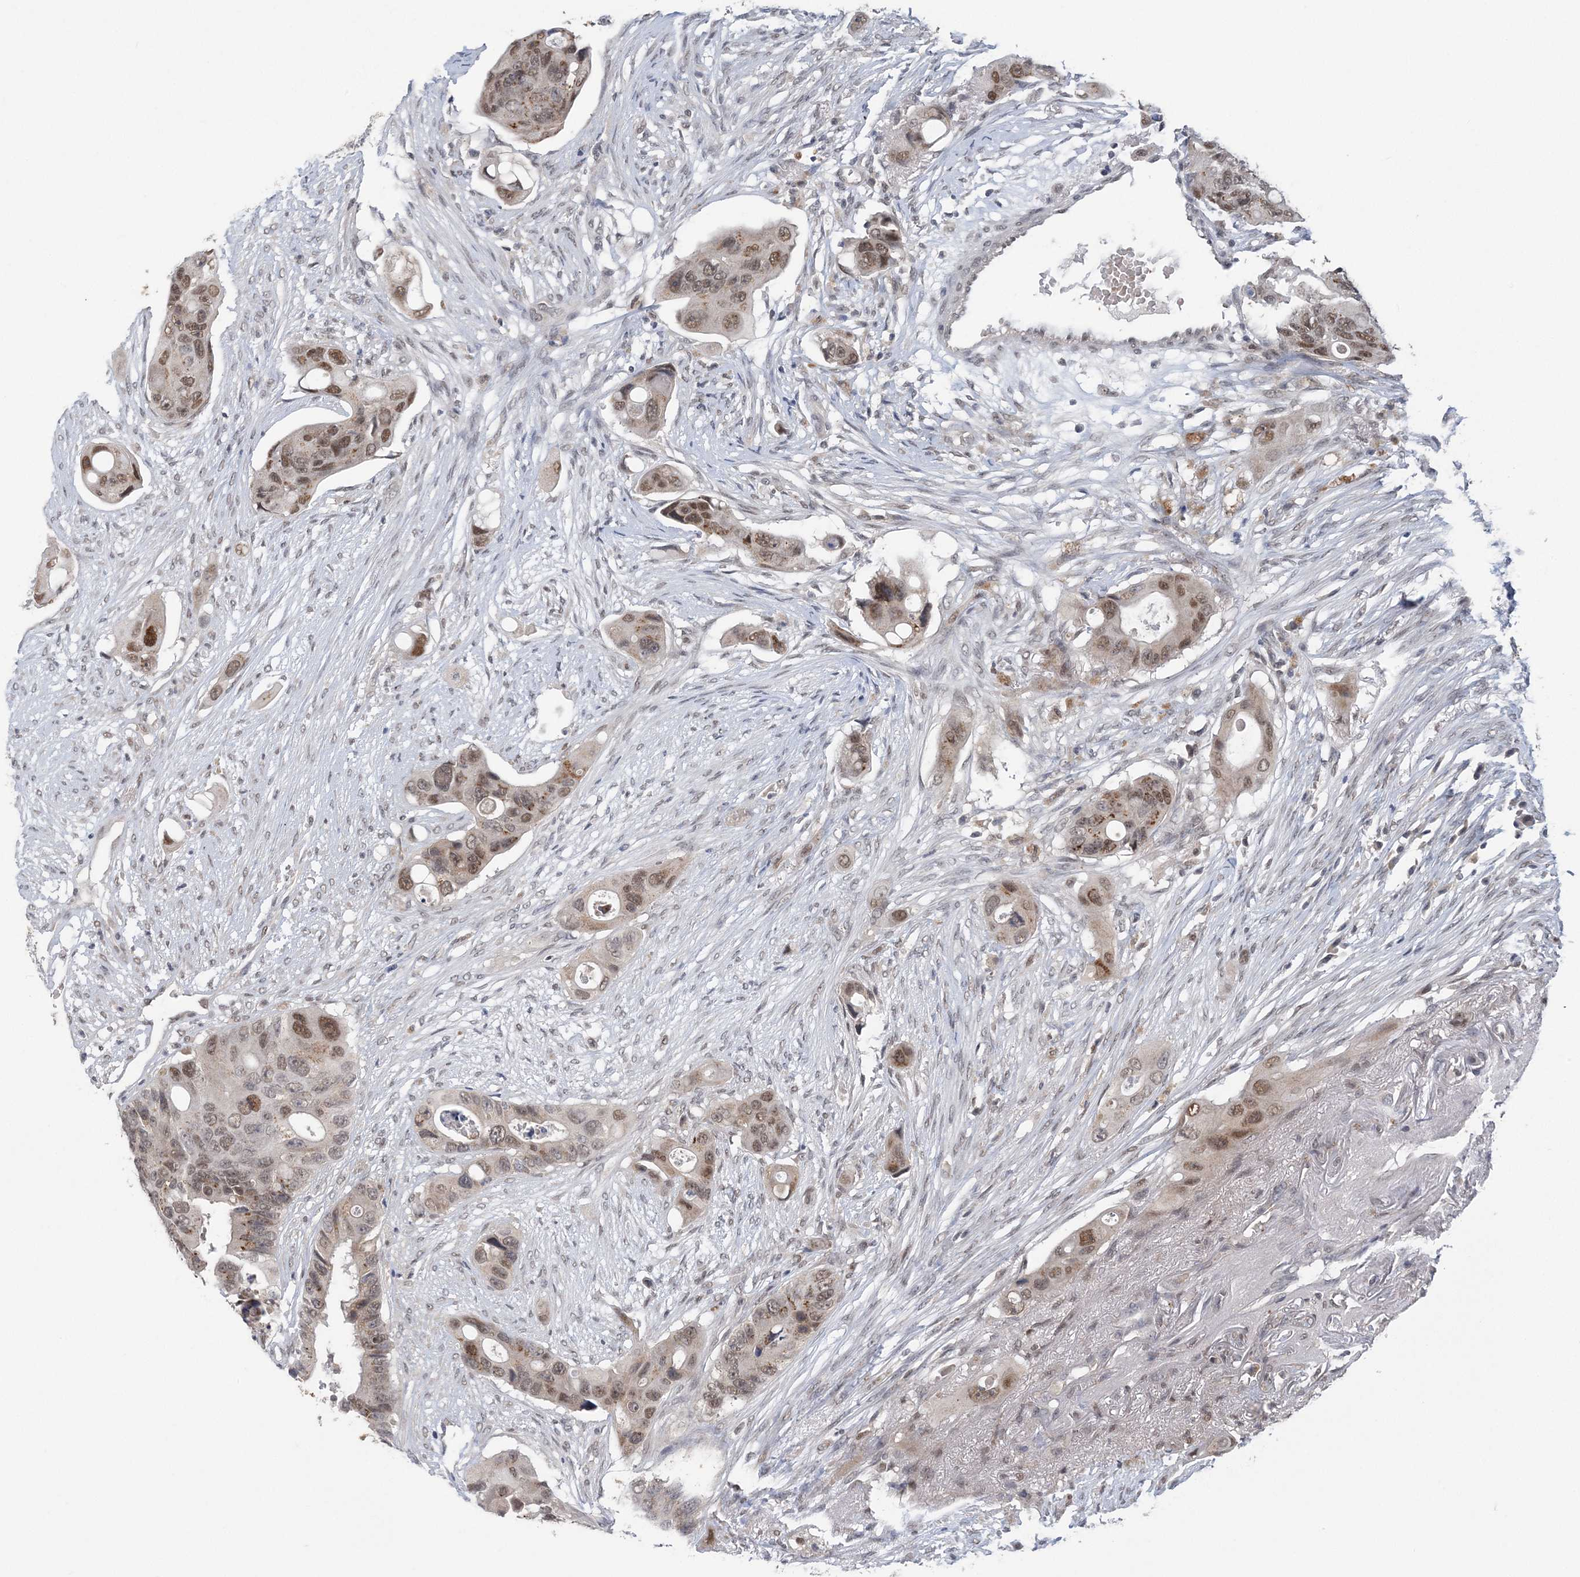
{"staining": {"intensity": "moderate", "quantity": ">75%", "location": "nuclear"}, "tissue": "colorectal cancer", "cell_type": "Tumor cells", "image_type": "cancer", "snomed": [{"axis": "morphology", "description": "Adenocarcinoma, NOS"}, {"axis": "topography", "description": "Colon"}], "caption": "The histopathology image exhibits a brown stain indicating the presence of a protein in the nuclear of tumor cells in colorectal cancer (adenocarcinoma).", "gene": "ZBTB7A", "patient": {"sex": "female", "age": 57}}